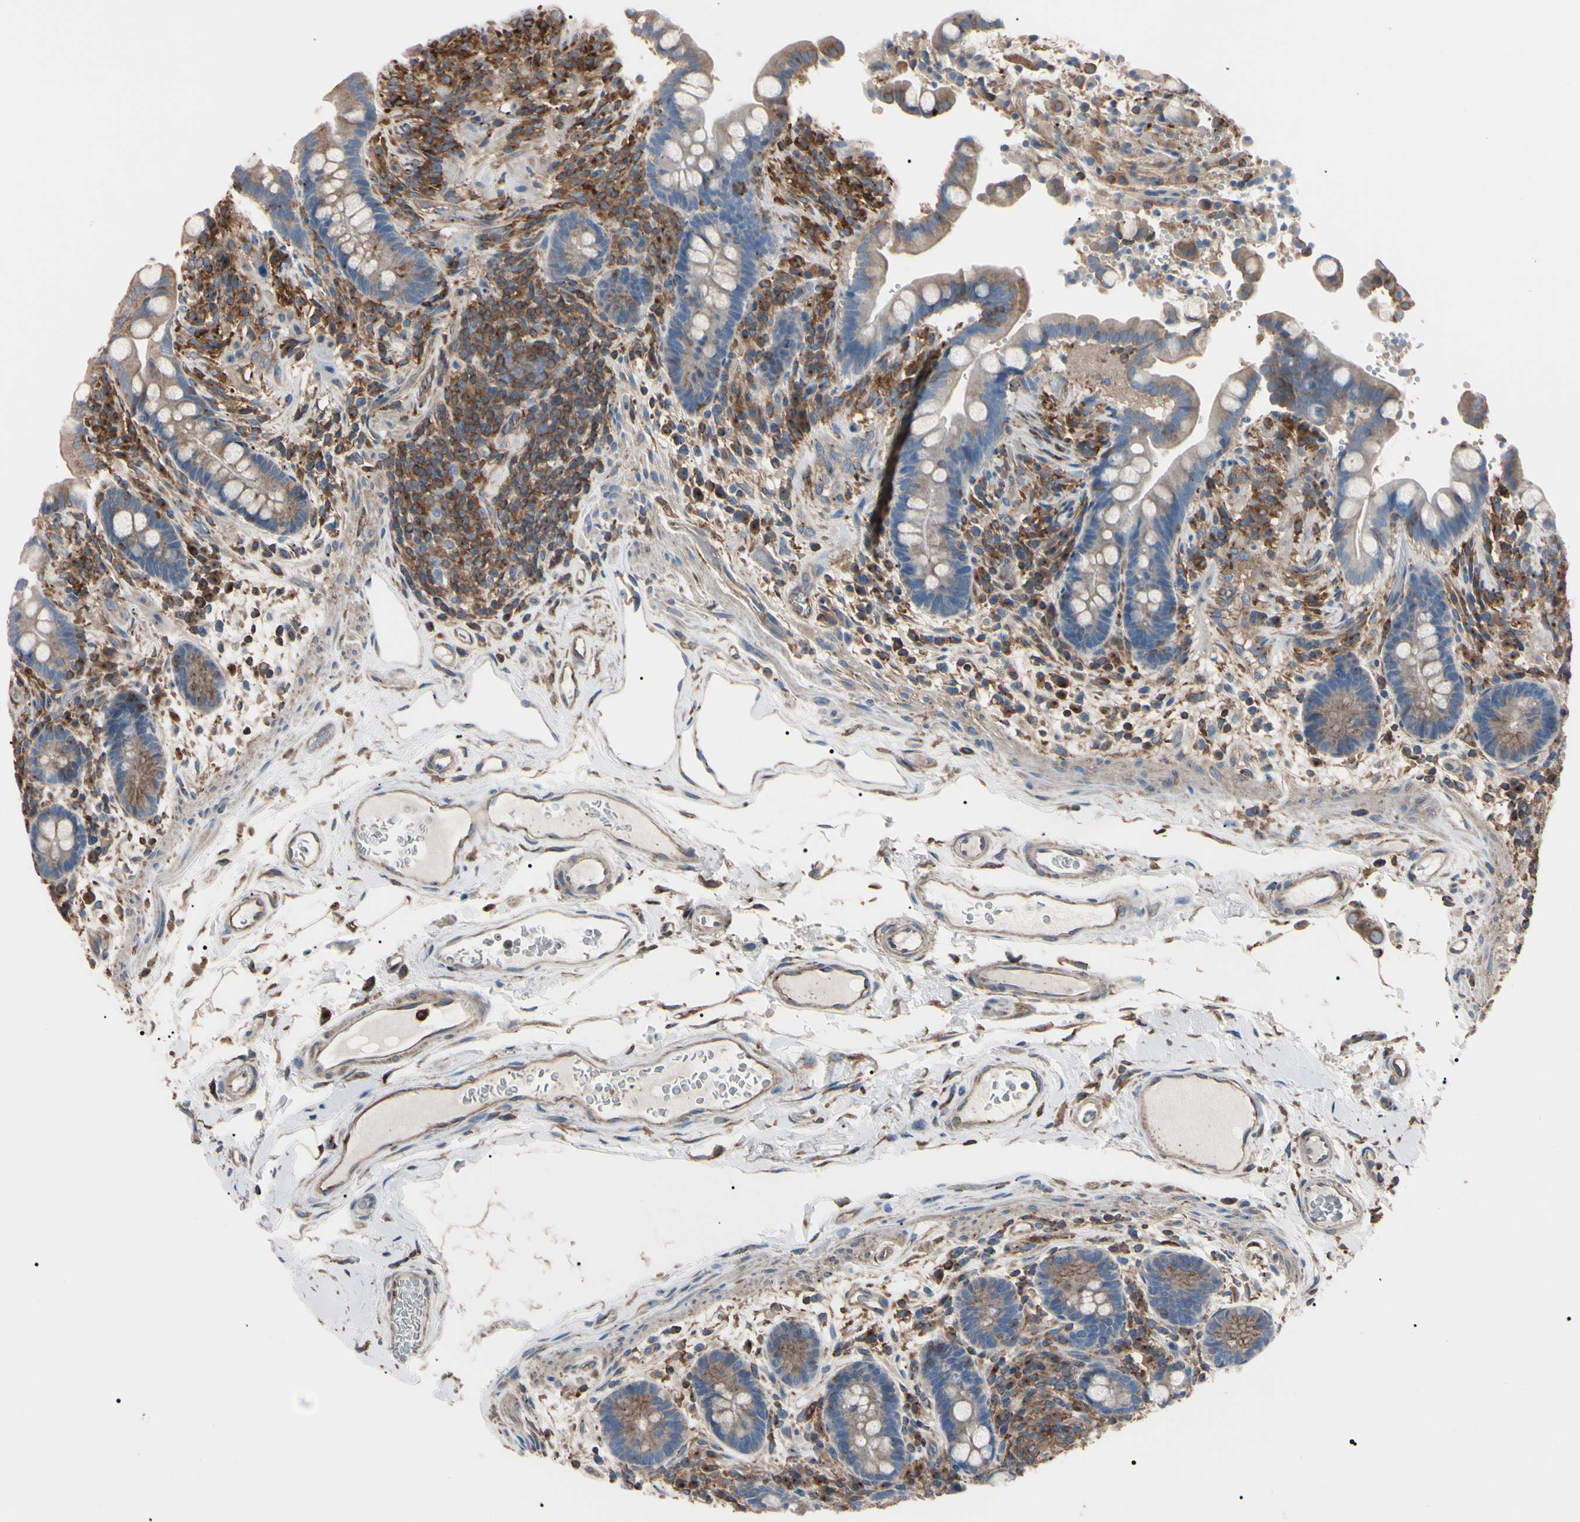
{"staining": {"intensity": "moderate", "quantity": ">75%", "location": "cytoplasmic/membranous"}, "tissue": "colon", "cell_type": "Endothelial cells", "image_type": "normal", "snomed": [{"axis": "morphology", "description": "Normal tissue, NOS"}, {"axis": "topography", "description": "Colon"}], "caption": "IHC of unremarkable human colon shows medium levels of moderate cytoplasmic/membranous positivity in approximately >75% of endothelial cells.", "gene": "PRKACA", "patient": {"sex": "male", "age": 73}}